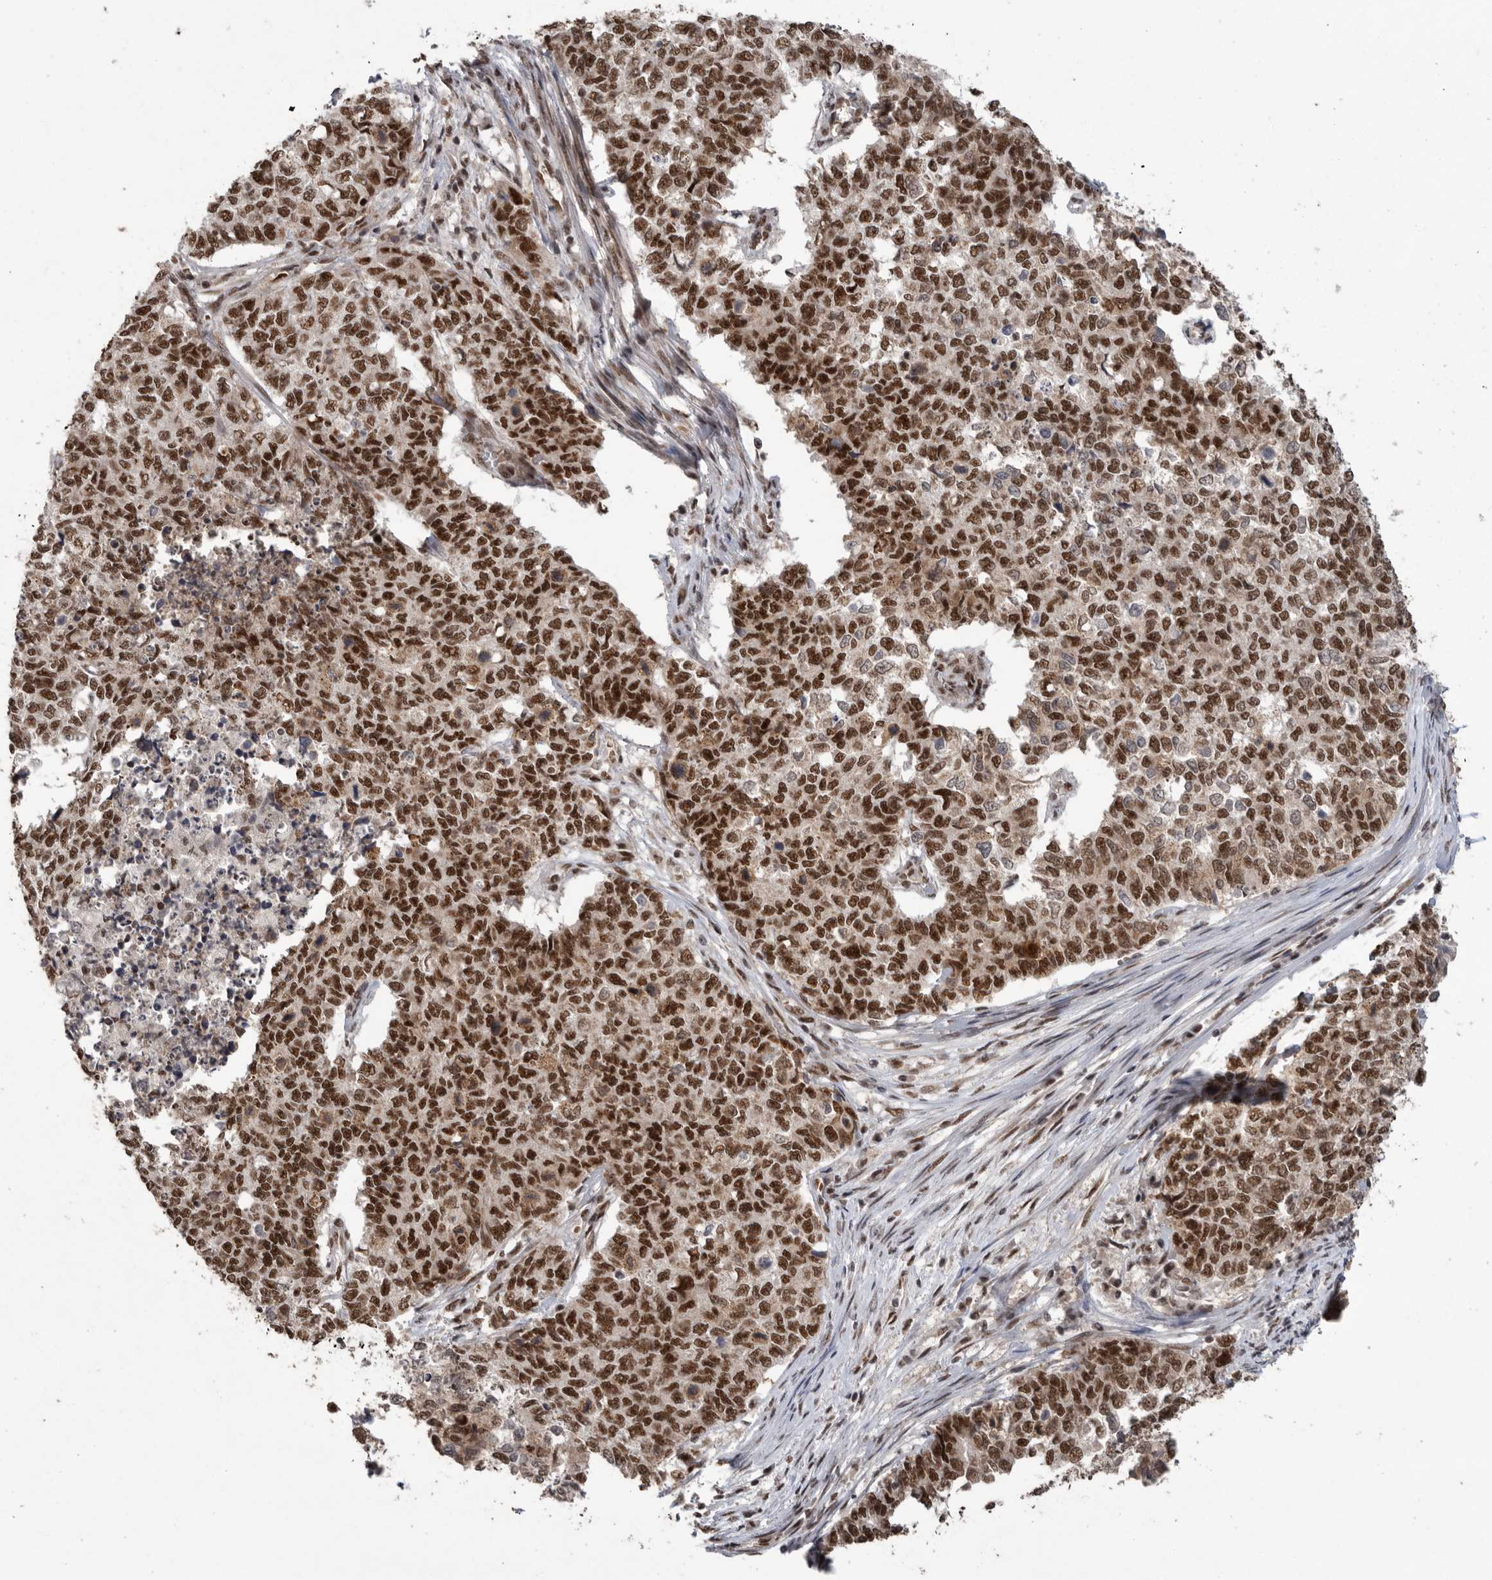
{"staining": {"intensity": "strong", "quantity": "25%-75%", "location": "nuclear"}, "tissue": "cervical cancer", "cell_type": "Tumor cells", "image_type": "cancer", "snomed": [{"axis": "morphology", "description": "Squamous cell carcinoma, NOS"}, {"axis": "topography", "description": "Cervix"}], "caption": "The micrograph displays staining of squamous cell carcinoma (cervical), revealing strong nuclear protein positivity (brown color) within tumor cells.", "gene": "PPP1R10", "patient": {"sex": "female", "age": 63}}